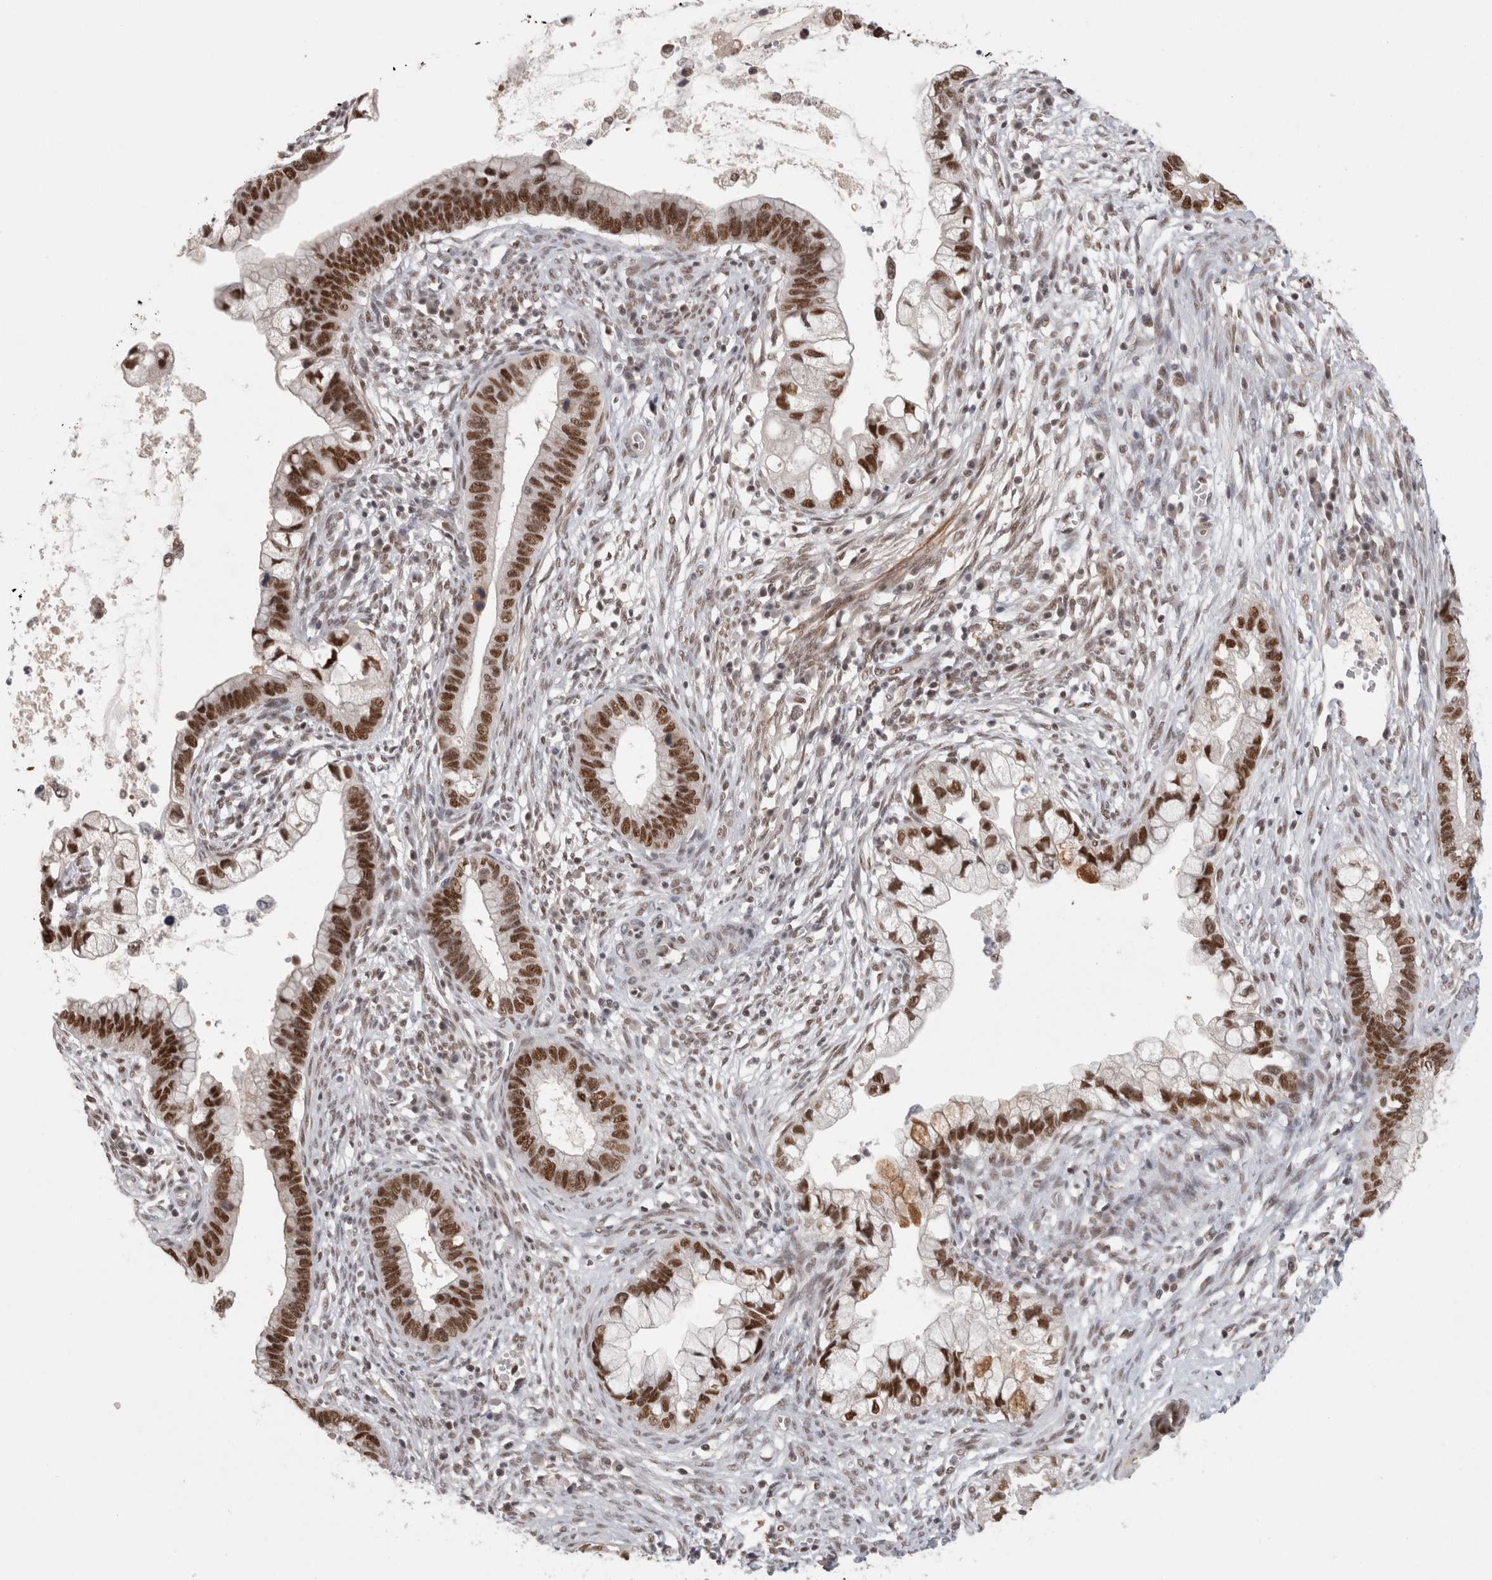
{"staining": {"intensity": "strong", "quantity": ">75%", "location": "nuclear"}, "tissue": "cervical cancer", "cell_type": "Tumor cells", "image_type": "cancer", "snomed": [{"axis": "morphology", "description": "Adenocarcinoma, NOS"}, {"axis": "topography", "description": "Cervix"}], "caption": "Approximately >75% of tumor cells in cervical adenocarcinoma demonstrate strong nuclear protein expression as visualized by brown immunohistochemical staining.", "gene": "ZNF830", "patient": {"sex": "female", "age": 44}}